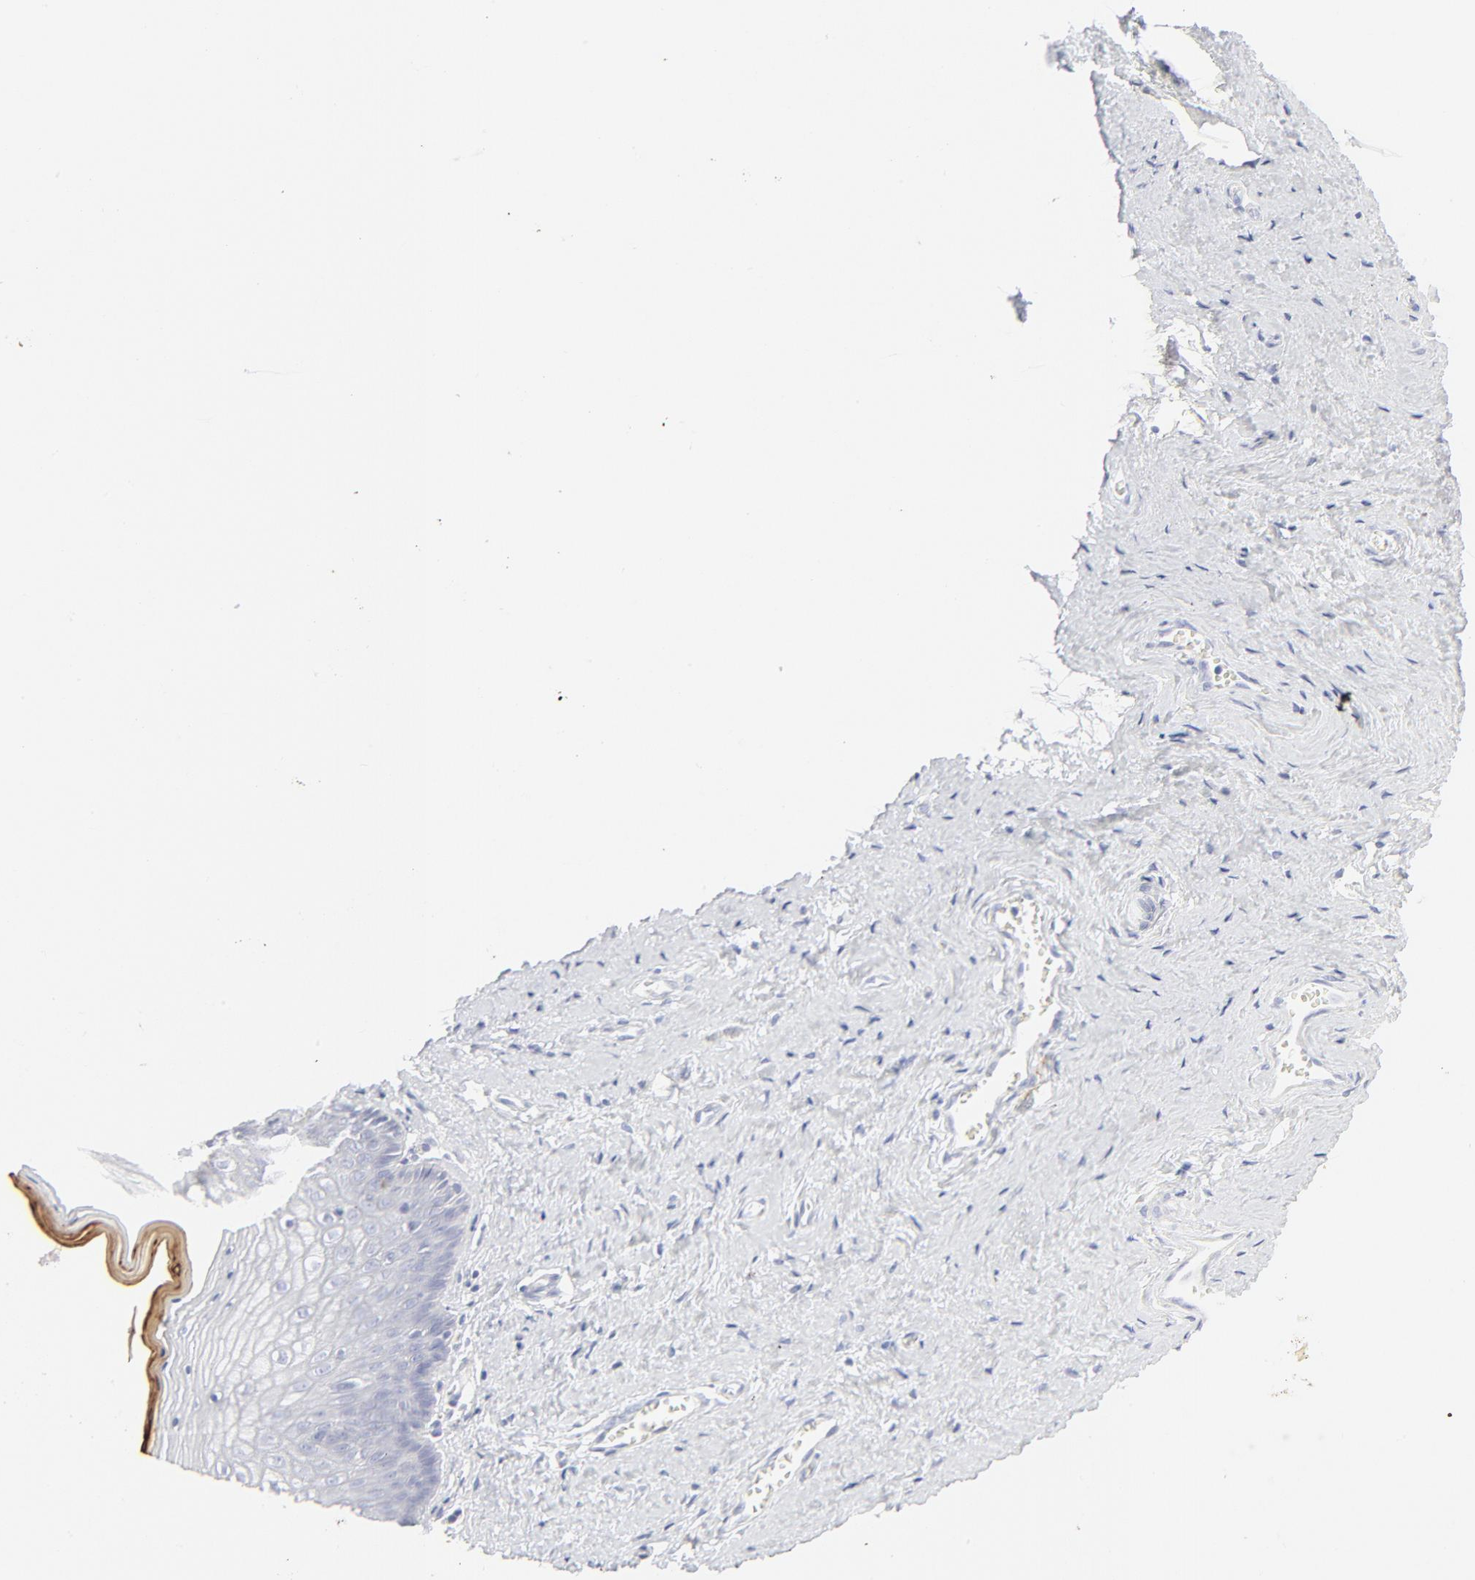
{"staining": {"intensity": "moderate", "quantity": "<25%", "location": "cytoplasmic/membranous"}, "tissue": "vagina", "cell_type": "Squamous epithelial cells", "image_type": "normal", "snomed": [{"axis": "morphology", "description": "Normal tissue, NOS"}, {"axis": "topography", "description": "Vagina"}], "caption": "Protein expression analysis of normal human vagina reveals moderate cytoplasmic/membranous expression in about <25% of squamous epithelial cells.", "gene": "CCR7", "patient": {"sex": "female", "age": 46}}